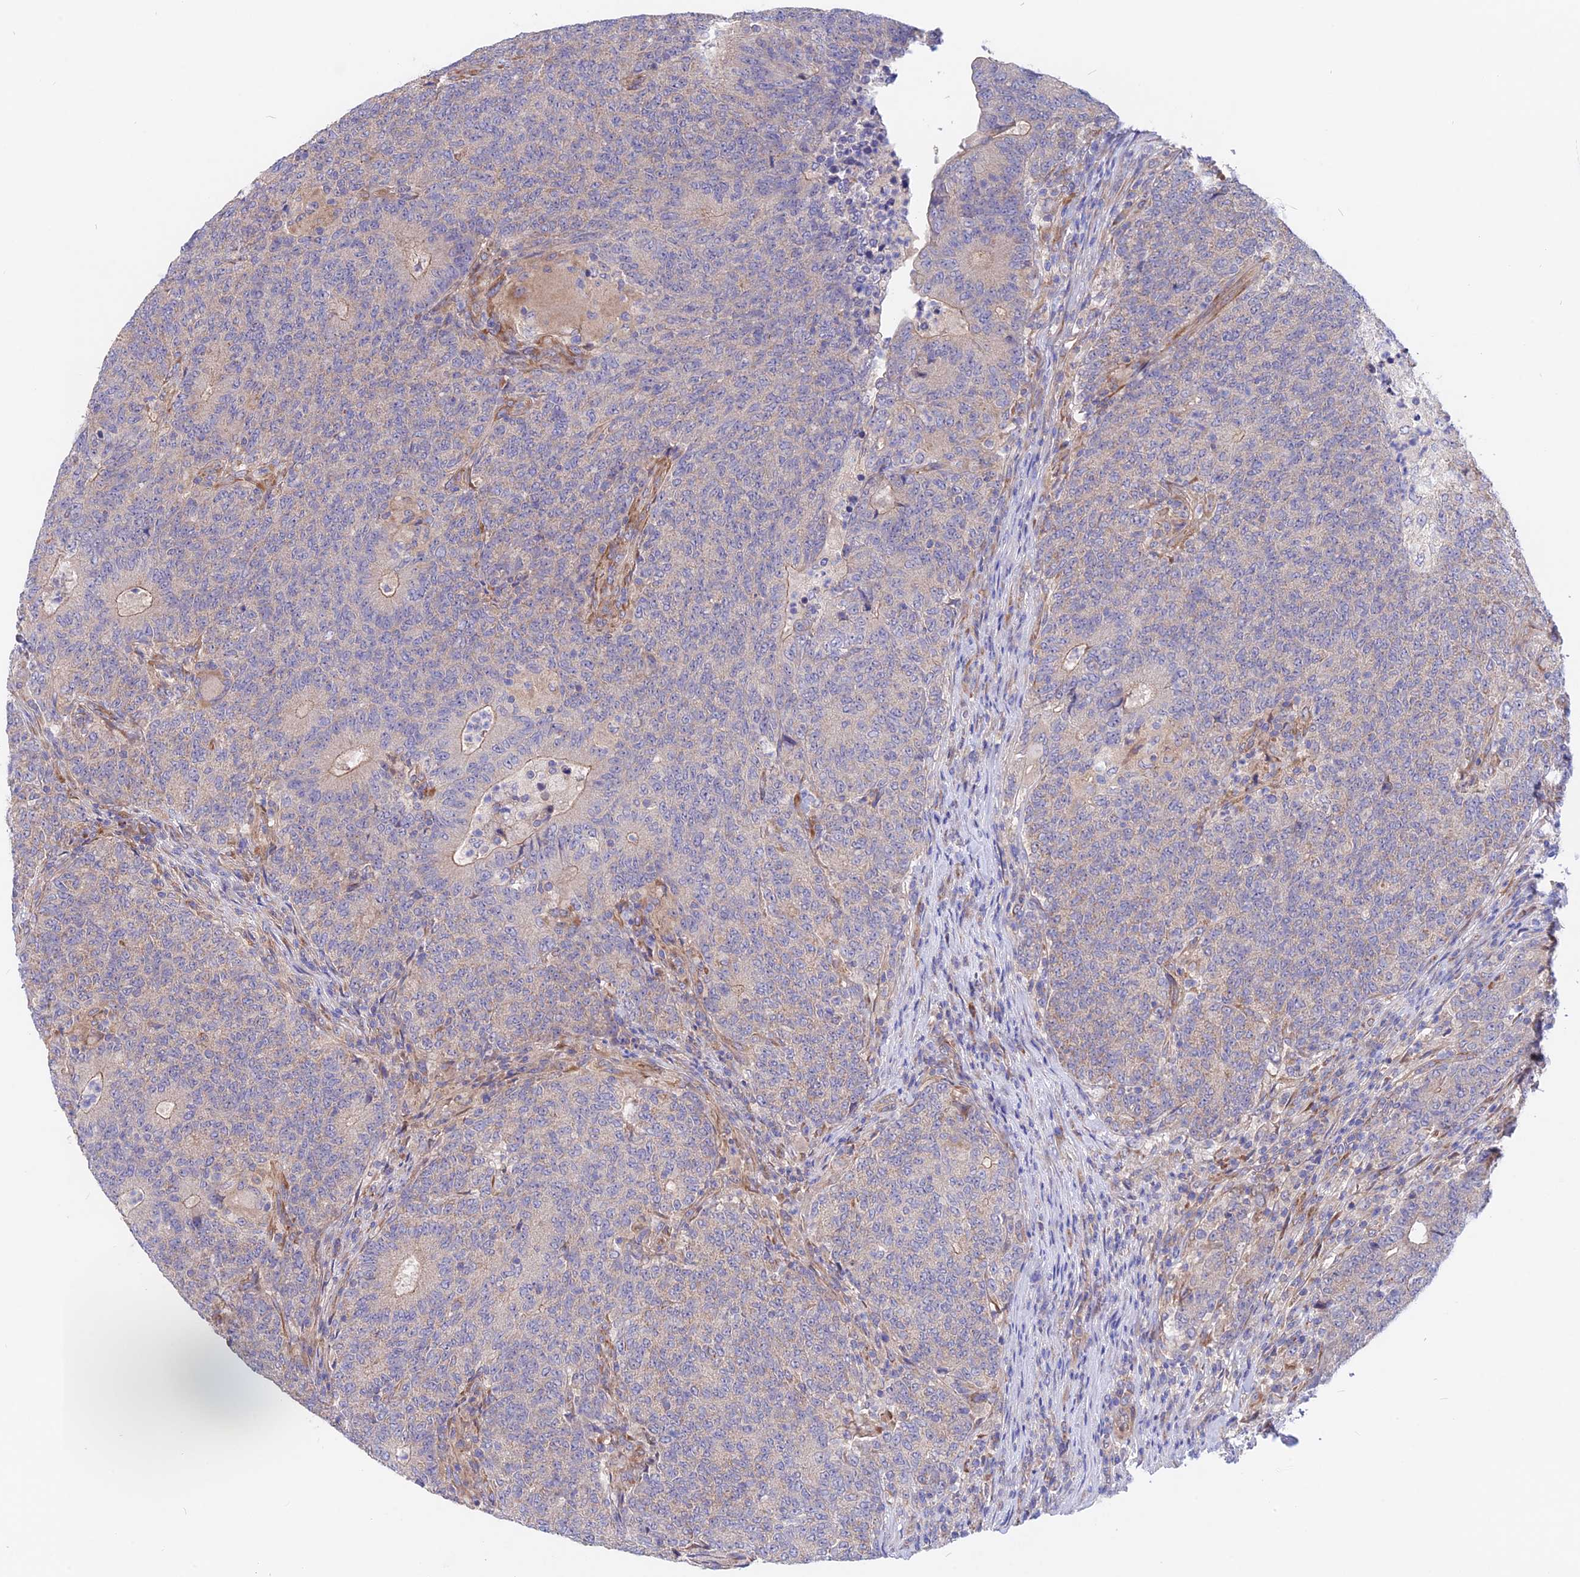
{"staining": {"intensity": "negative", "quantity": "none", "location": "none"}, "tissue": "colorectal cancer", "cell_type": "Tumor cells", "image_type": "cancer", "snomed": [{"axis": "morphology", "description": "Adenocarcinoma, NOS"}, {"axis": "topography", "description": "Colon"}], "caption": "Adenocarcinoma (colorectal) stained for a protein using immunohistochemistry (IHC) exhibits no expression tumor cells.", "gene": "HYCC1", "patient": {"sex": "female", "age": 75}}